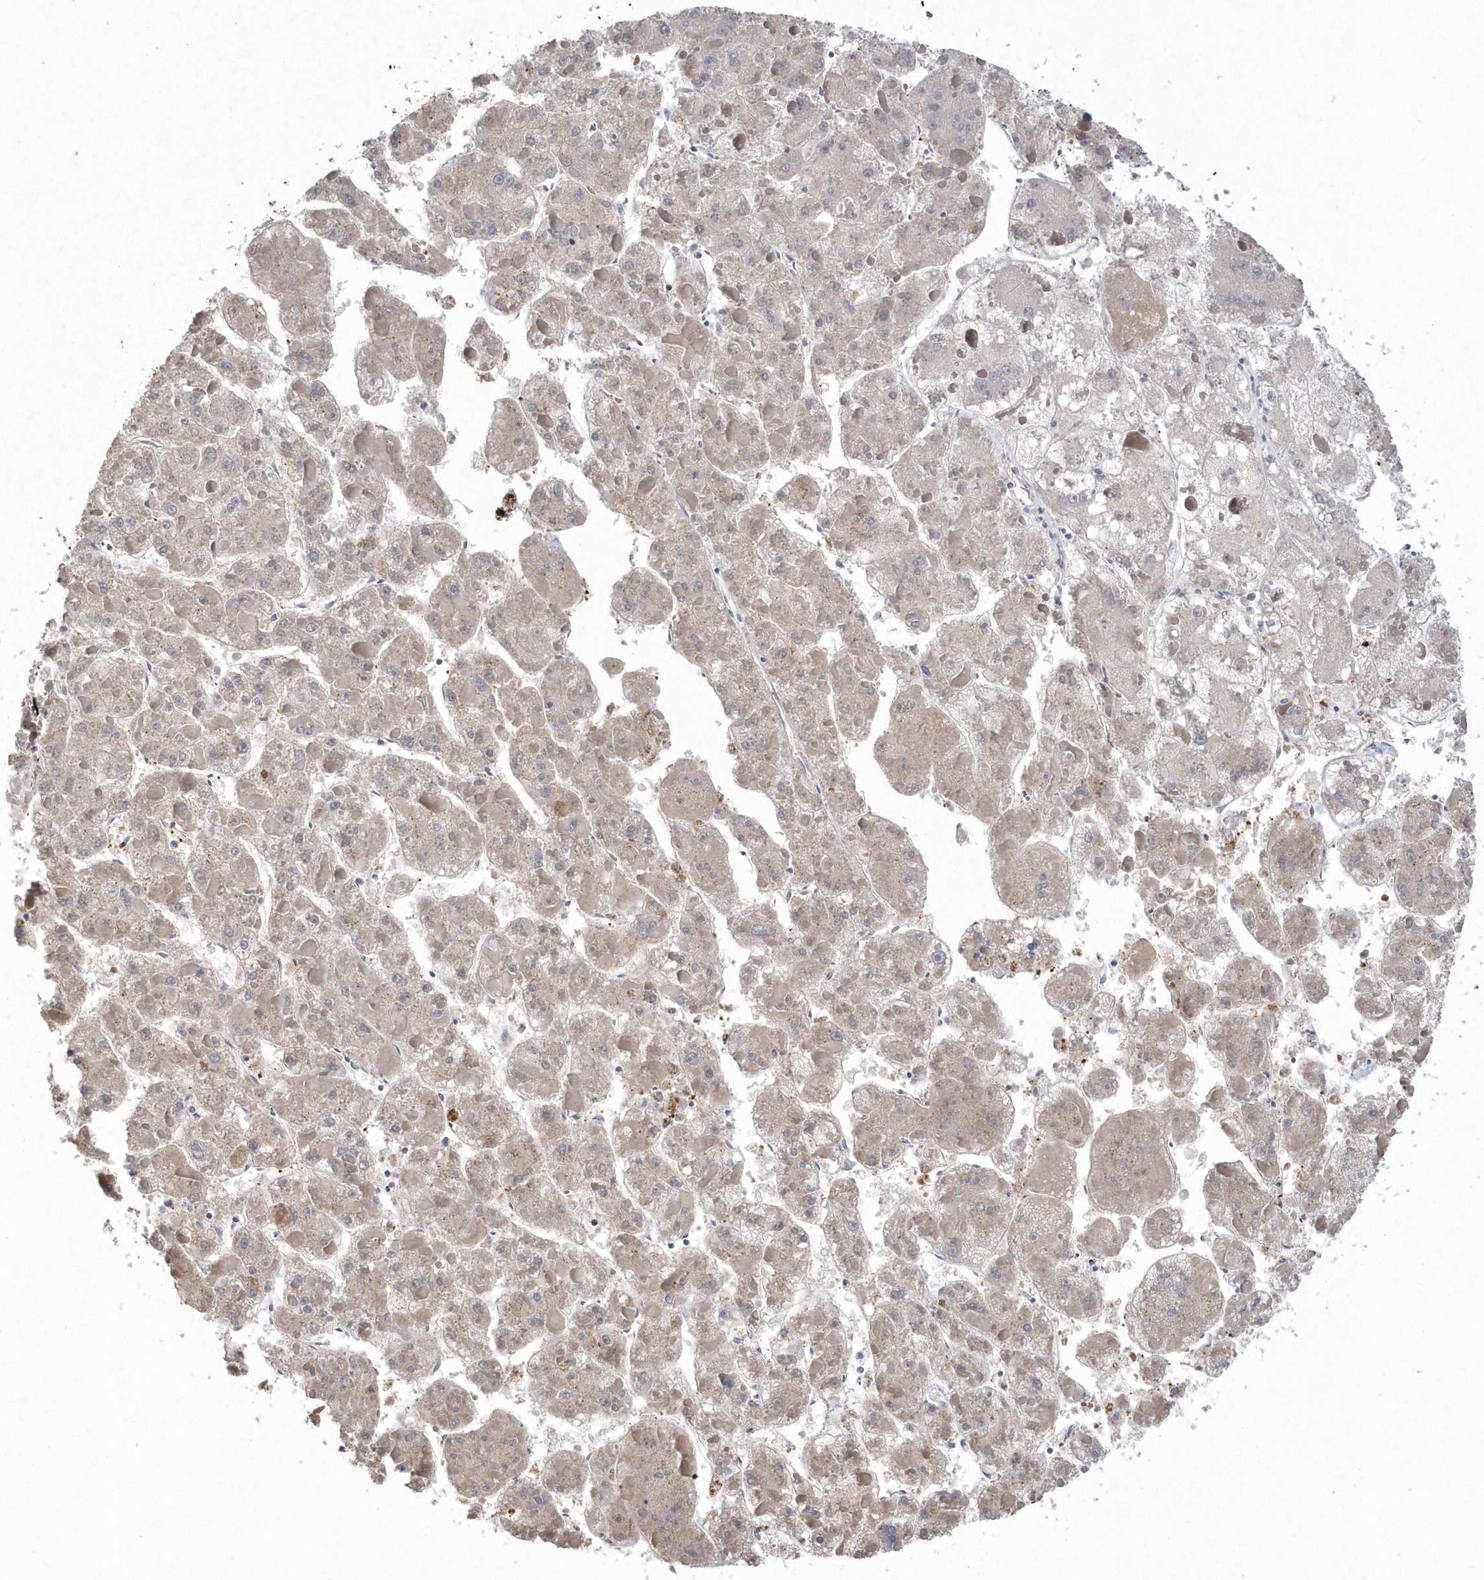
{"staining": {"intensity": "negative", "quantity": "none", "location": "none"}, "tissue": "liver cancer", "cell_type": "Tumor cells", "image_type": "cancer", "snomed": [{"axis": "morphology", "description": "Carcinoma, Hepatocellular, NOS"}, {"axis": "topography", "description": "Liver"}], "caption": "IHC photomicrograph of liver cancer stained for a protein (brown), which displays no staining in tumor cells.", "gene": "ACYP1", "patient": {"sex": "female", "age": 73}}